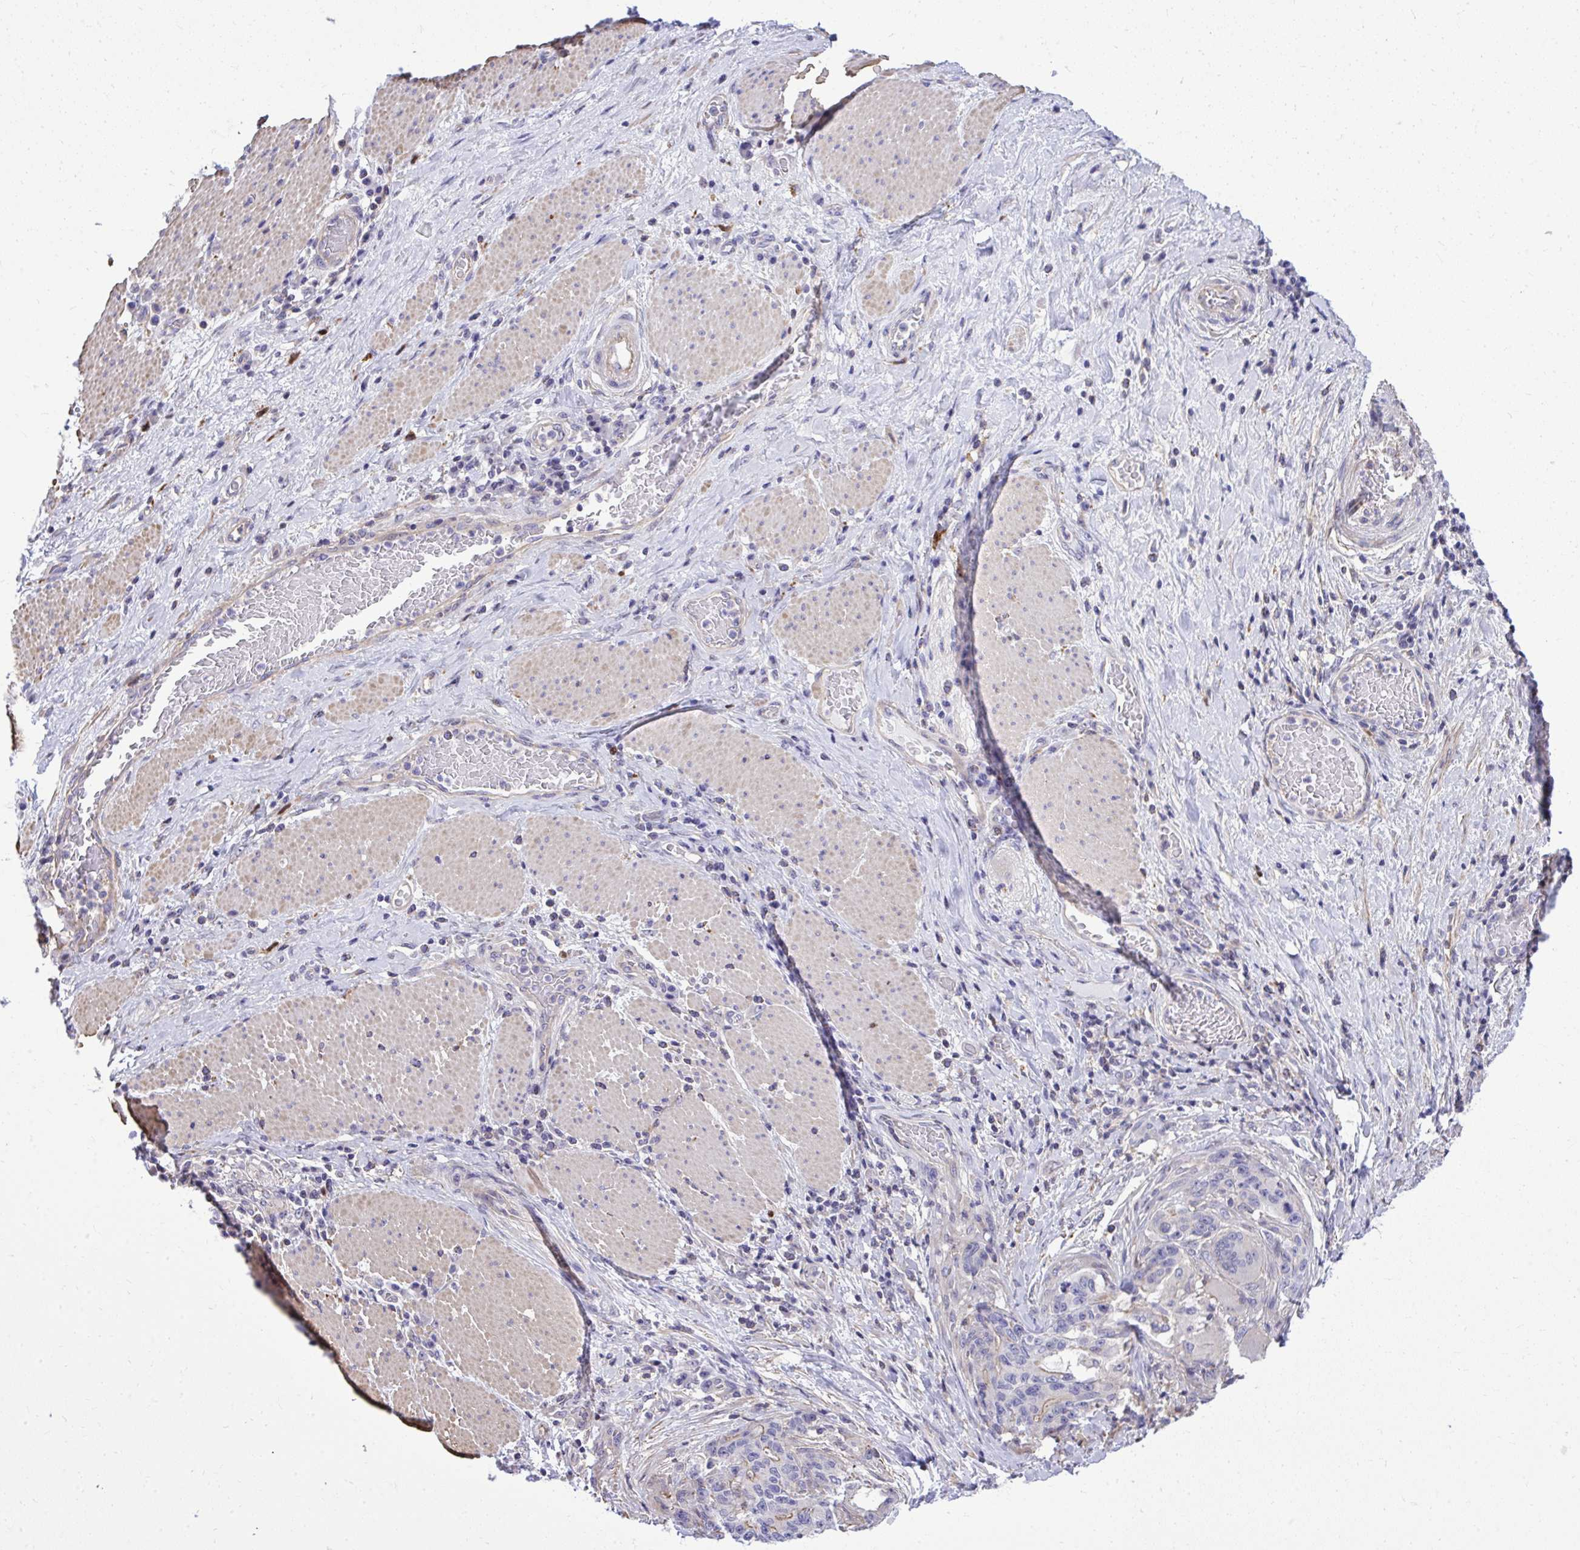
{"staining": {"intensity": "negative", "quantity": "none", "location": "none"}, "tissue": "stomach cancer", "cell_type": "Tumor cells", "image_type": "cancer", "snomed": [{"axis": "morphology", "description": "Normal tissue, NOS"}, {"axis": "morphology", "description": "Adenocarcinoma, NOS"}, {"axis": "topography", "description": "Stomach"}], "caption": "Immunohistochemical staining of human adenocarcinoma (stomach) reveals no significant staining in tumor cells.", "gene": "GRK4", "patient": {"sex": "female", "age": 64}}